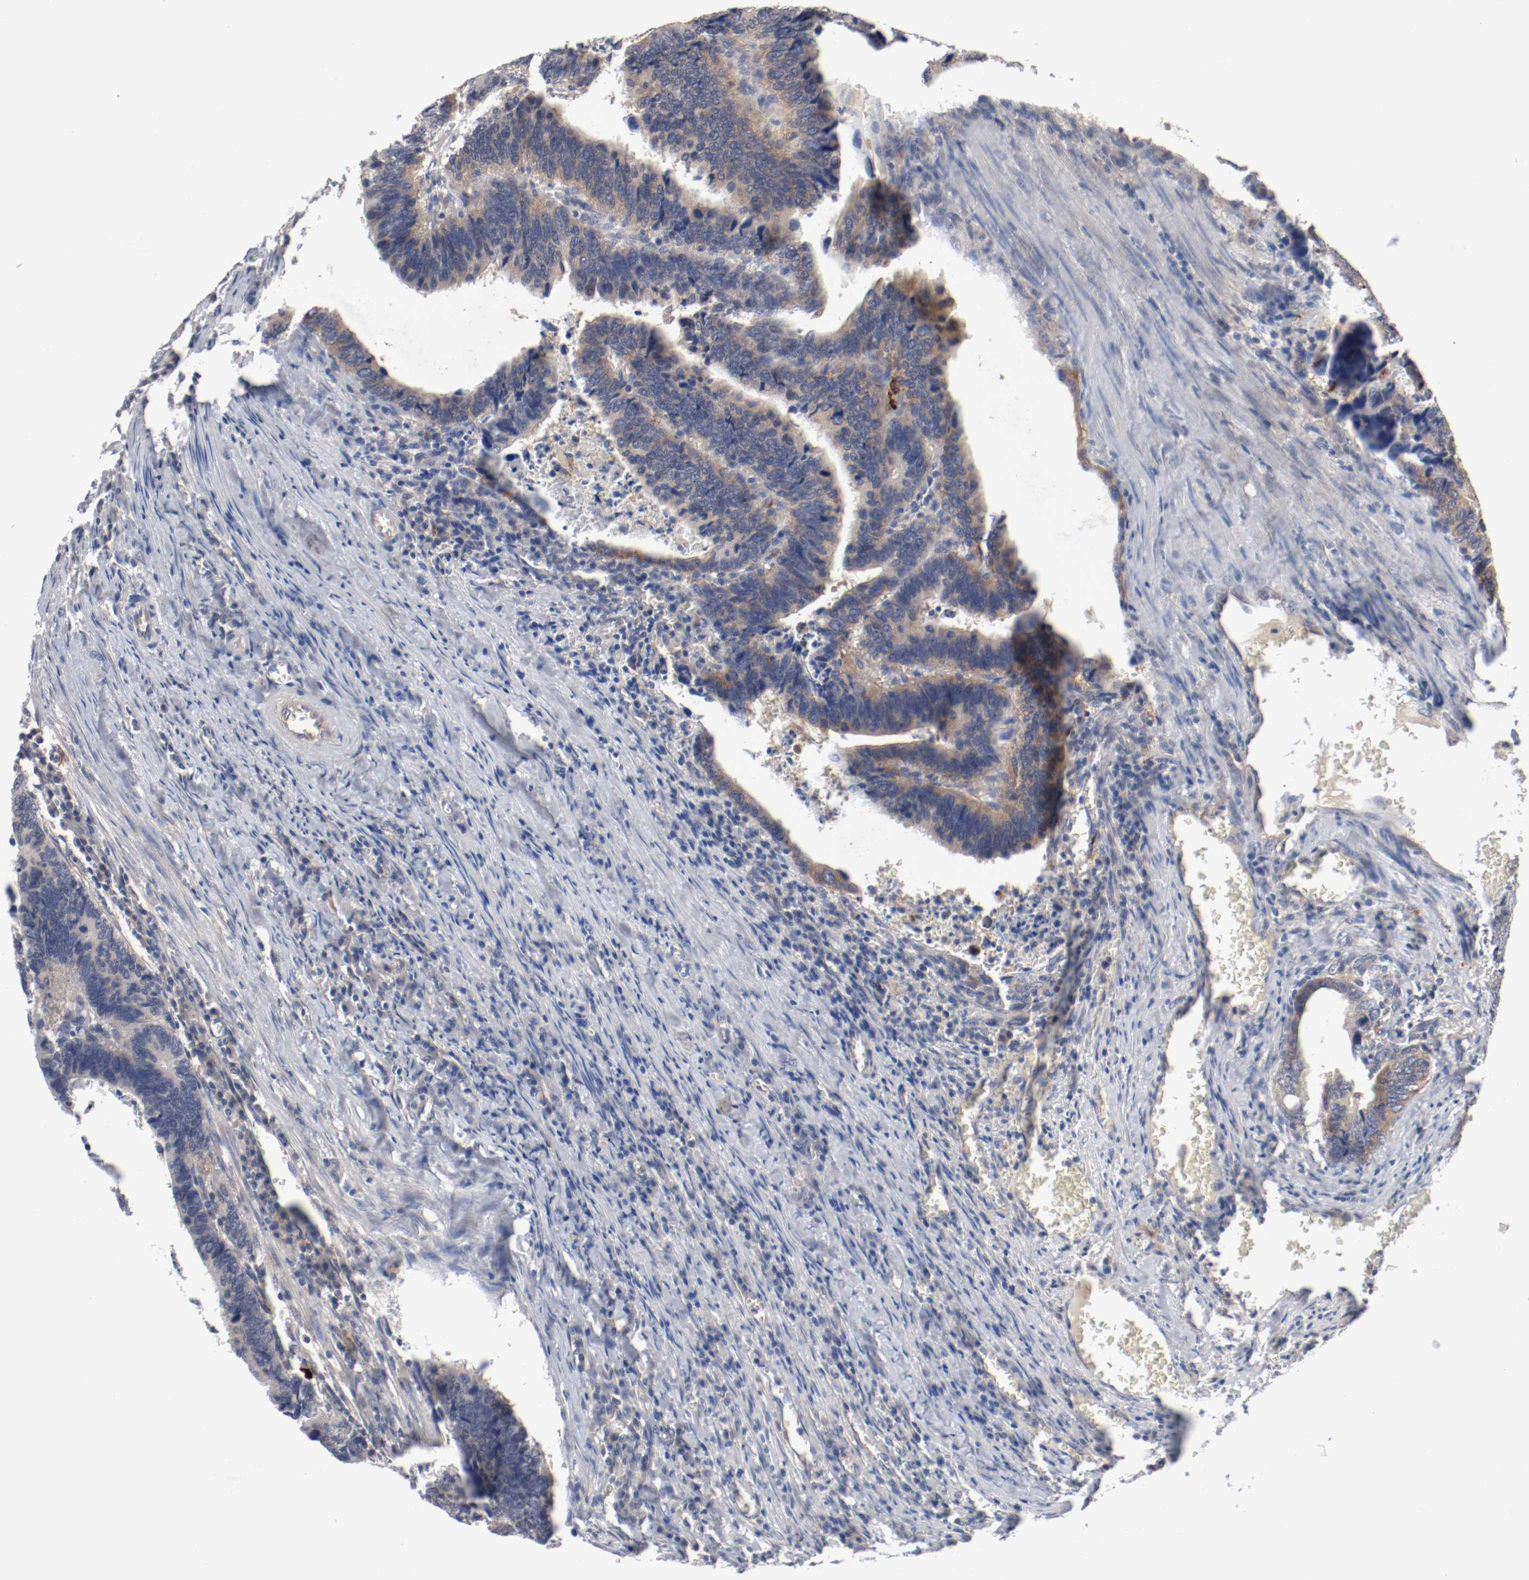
{"staining": {"intensity": "weak", "quantity": "25%-75%", "location": "cytoplasmic/membranous"}, "tissue": "colorectal cancer", "cell_type": "Tumor cells", "image_type": "cancer", "snomed": [{"axis": "morphology", "description": "Adenocarcinoma, NOS"}, {"axis": "topography", "description": "Colon"}], "caption": "This micrograph displays colorectal adenocarcinoma stained with IHC to label a protein in brown. The cytoplasmic/membranous of tumor cells show weak positivity for the protein. Nuclei are counter-stained blue.", "gene": "REN", "patient": {"sex": "male", "age": 72}}